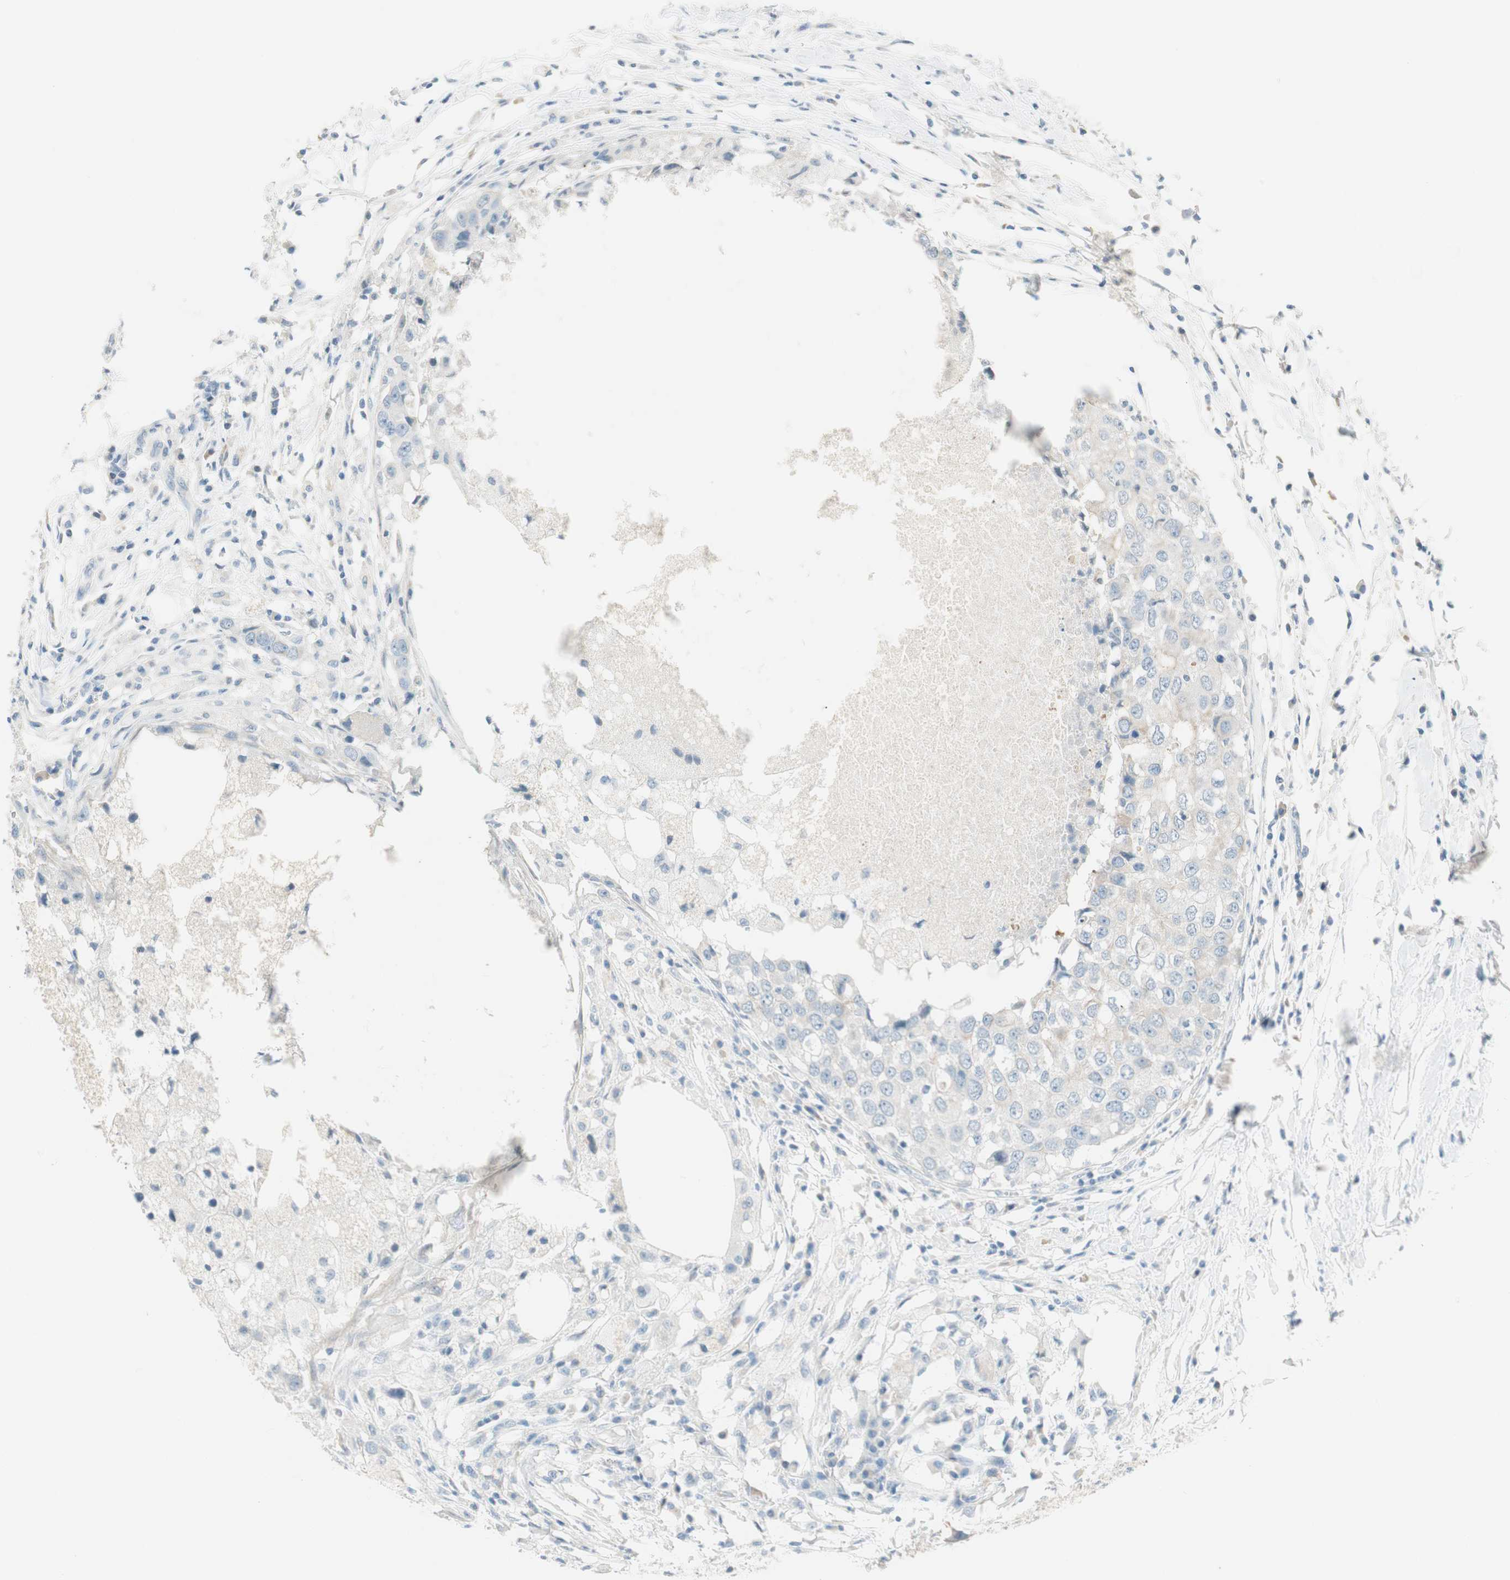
{"staining": {"intensity": "weak", "quantity": ">75%", "location": "cytoplasmic/membranous"}, "tissue": "breast cancer", "cell_type": "Tumor cells", "image_type": "cancer", "snomed": [{"axis": "morphology", "description": "Duct carcinoma"}, {"axis": "topography", "description": "Breast"}], "caption": "Weak cytoplasmic/membranous protein positivity is seen in about >75% of tumor cells in breast cancer.", "gene": "GNAO1", "patient": {"sex": "female", "age": 27}}